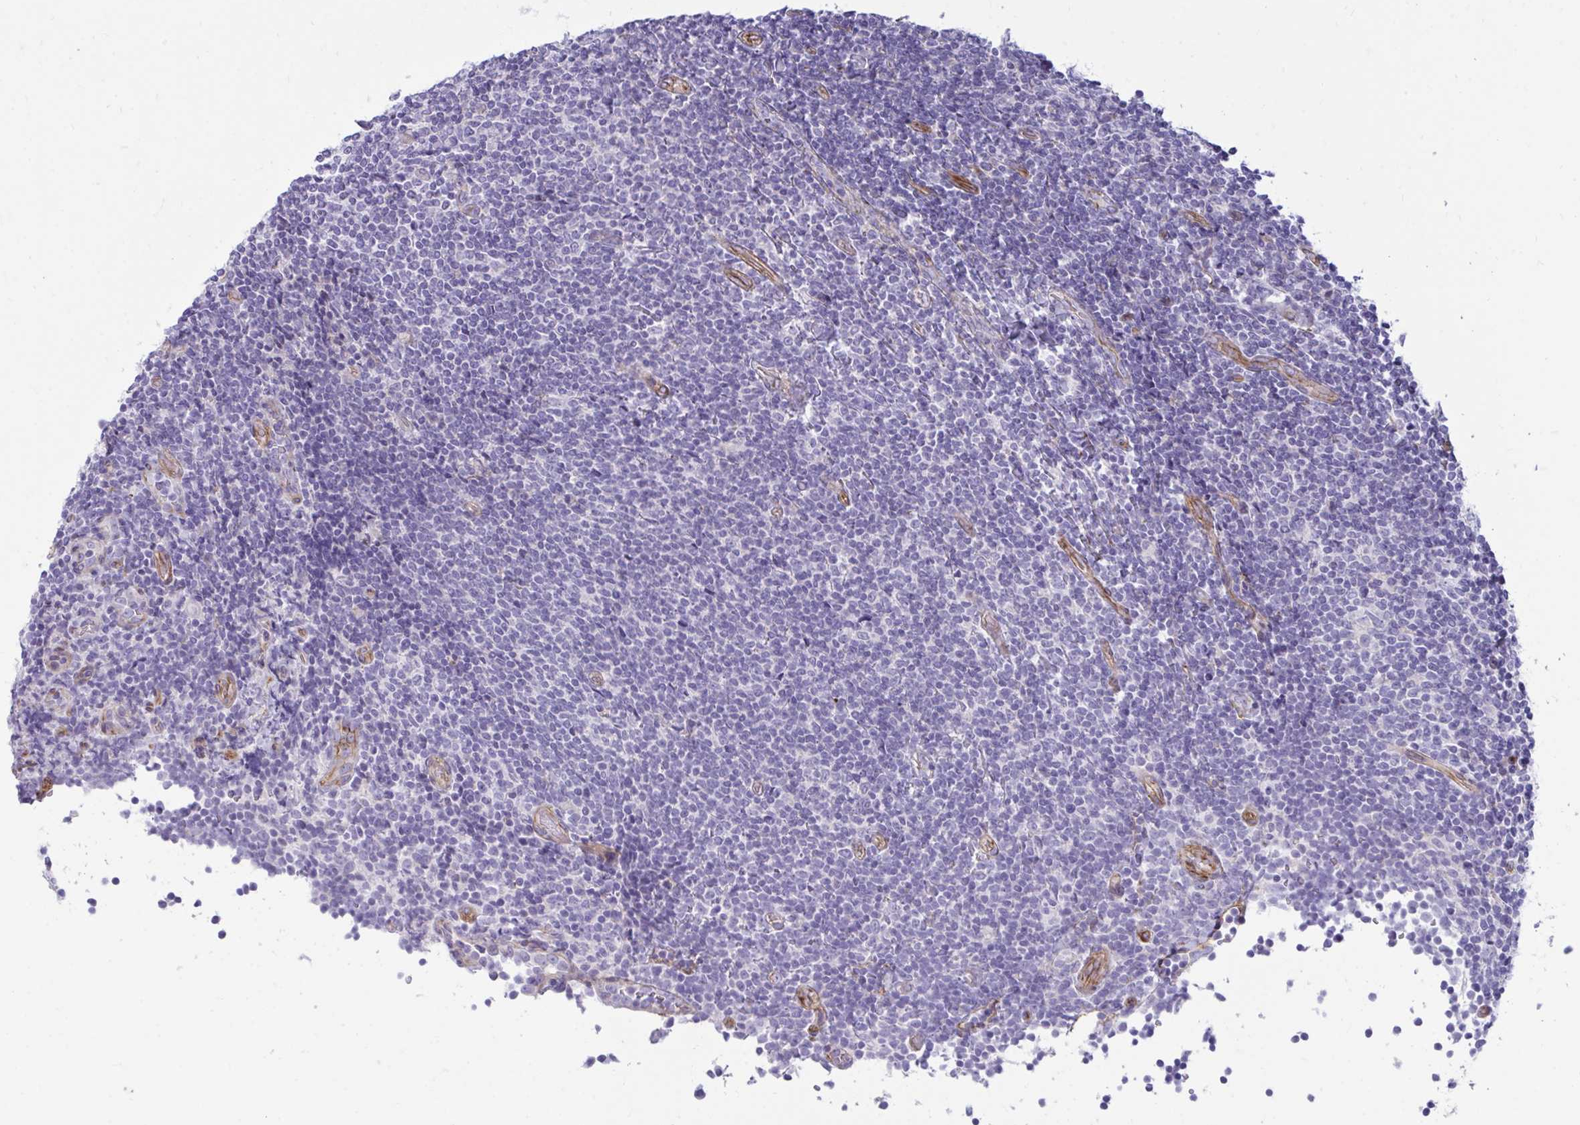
{"staining": {"intensity": "negative", "quantity": "none", "location": "none"}, "tissue": "lymphoma", "cell_type": "Tumor cells", "image_type": "cancer", "snomed": [{"axis": "morphology", "description": "Malignant lymphoma, non-Hodgkin's type, Low grade"}, {"axis": "topography", "description": "Lymph node"}], "caption": "This is an immunohistochemistry (IHC) photomicrograph of lymphoma. There is no staining in tumor cells.", "gene": "UBL3", "patient": {"sex": "male", "age": 52}}